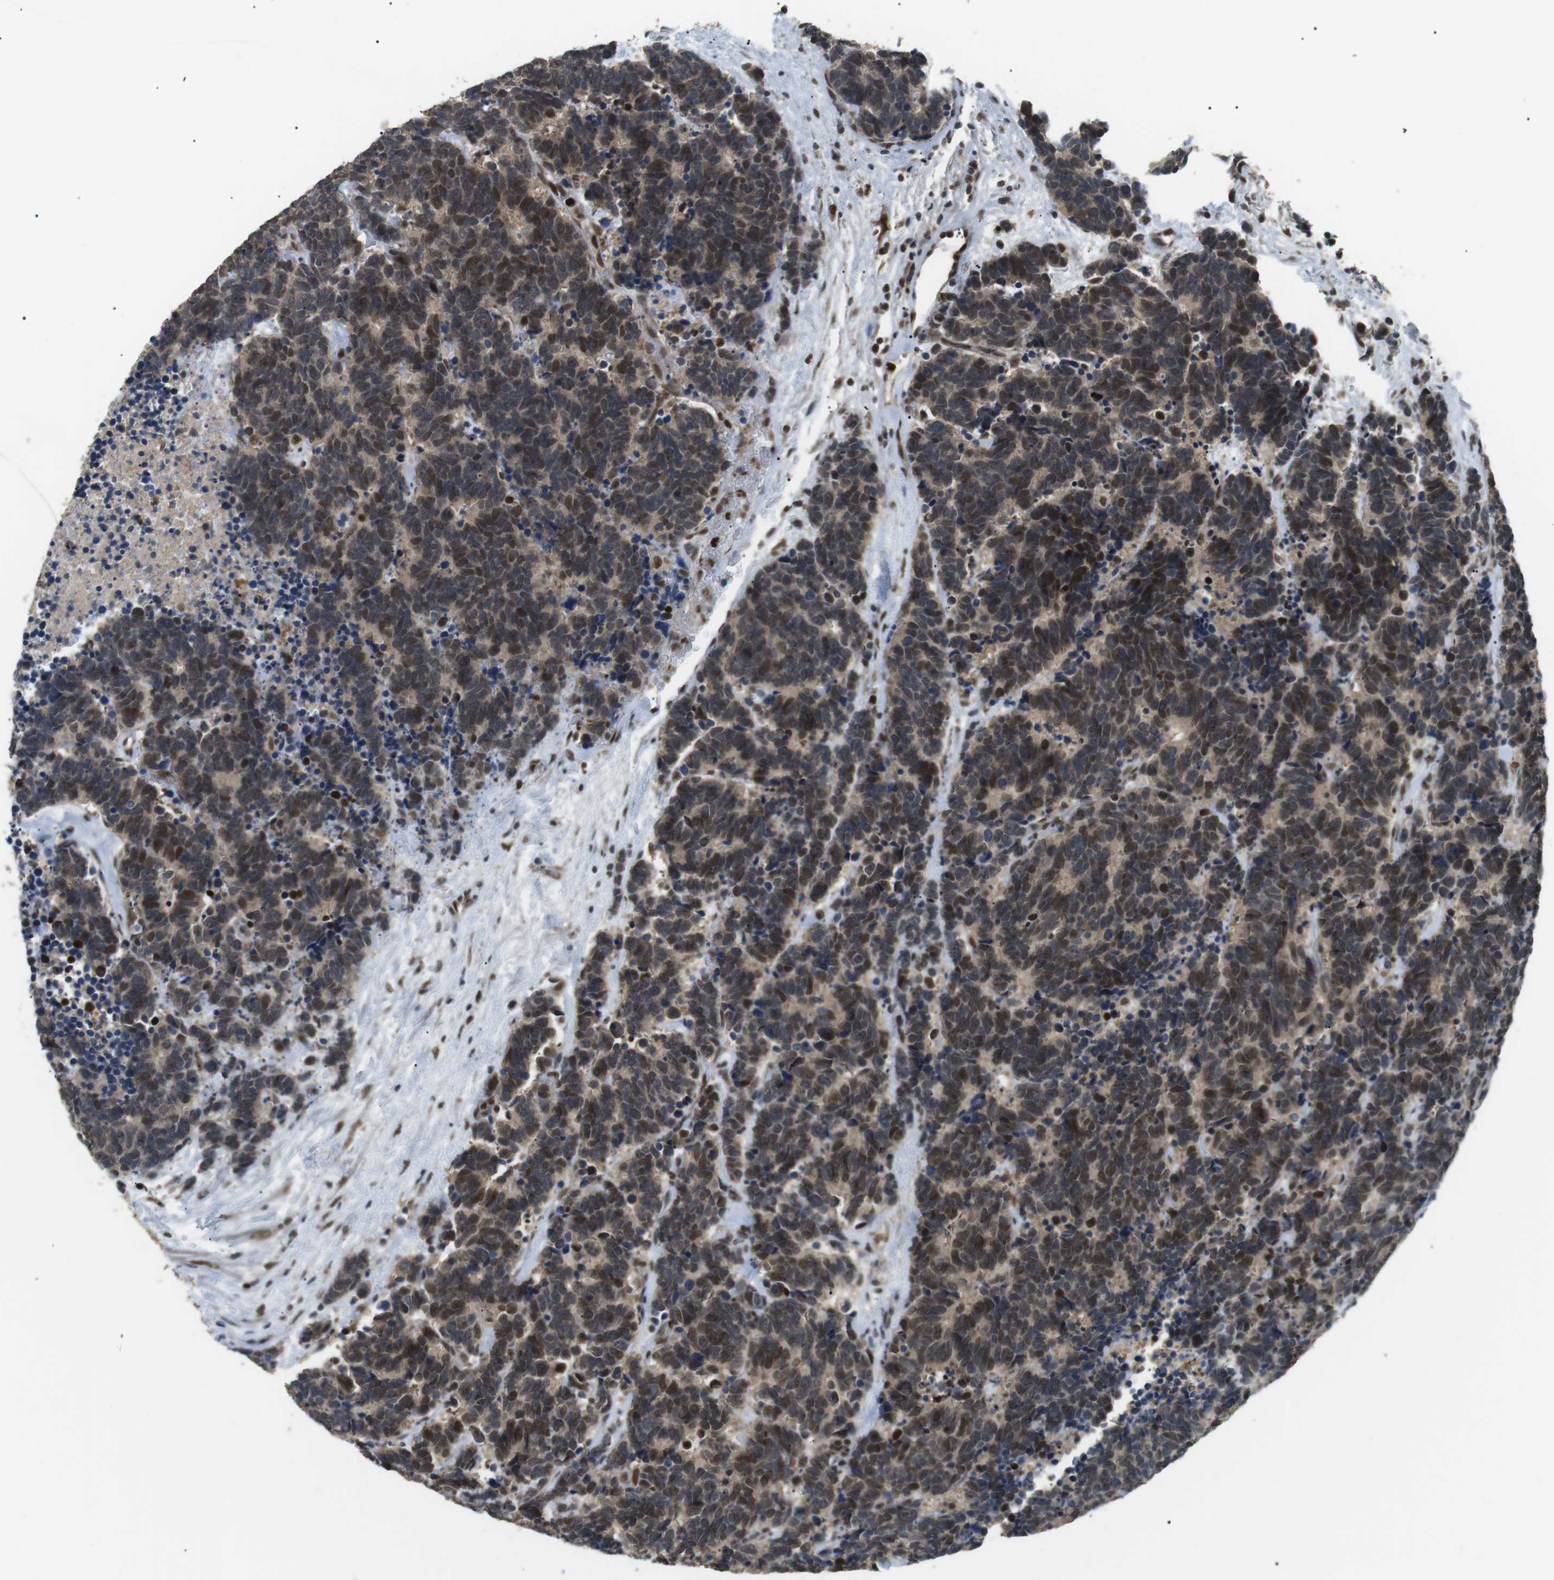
{"staining": {"intensity": "strong", "quantity": "25%-75%", "location": "nuclear"}, "tissue": "carcinoid", "cell_type": "Tumor cells", "image_type": "cancer", "snomed": [{"axis": "morphology", "description": "Carcinoma, NOS"}, {"axis": "morphology", "description": "Carcinoid, malignant, NOS"}, {"axis": "topography", "description": "Urinary bladder"}], "caption": "Tumor cells exhibit strong nuclear positivity in approximately 25%-75% of cells in carcinoid. The protein of interest is shown in brown color, while the nuclei are stained blue.", "gene": "ORAI3", "patient": {"sex": "male", "age": 57}}